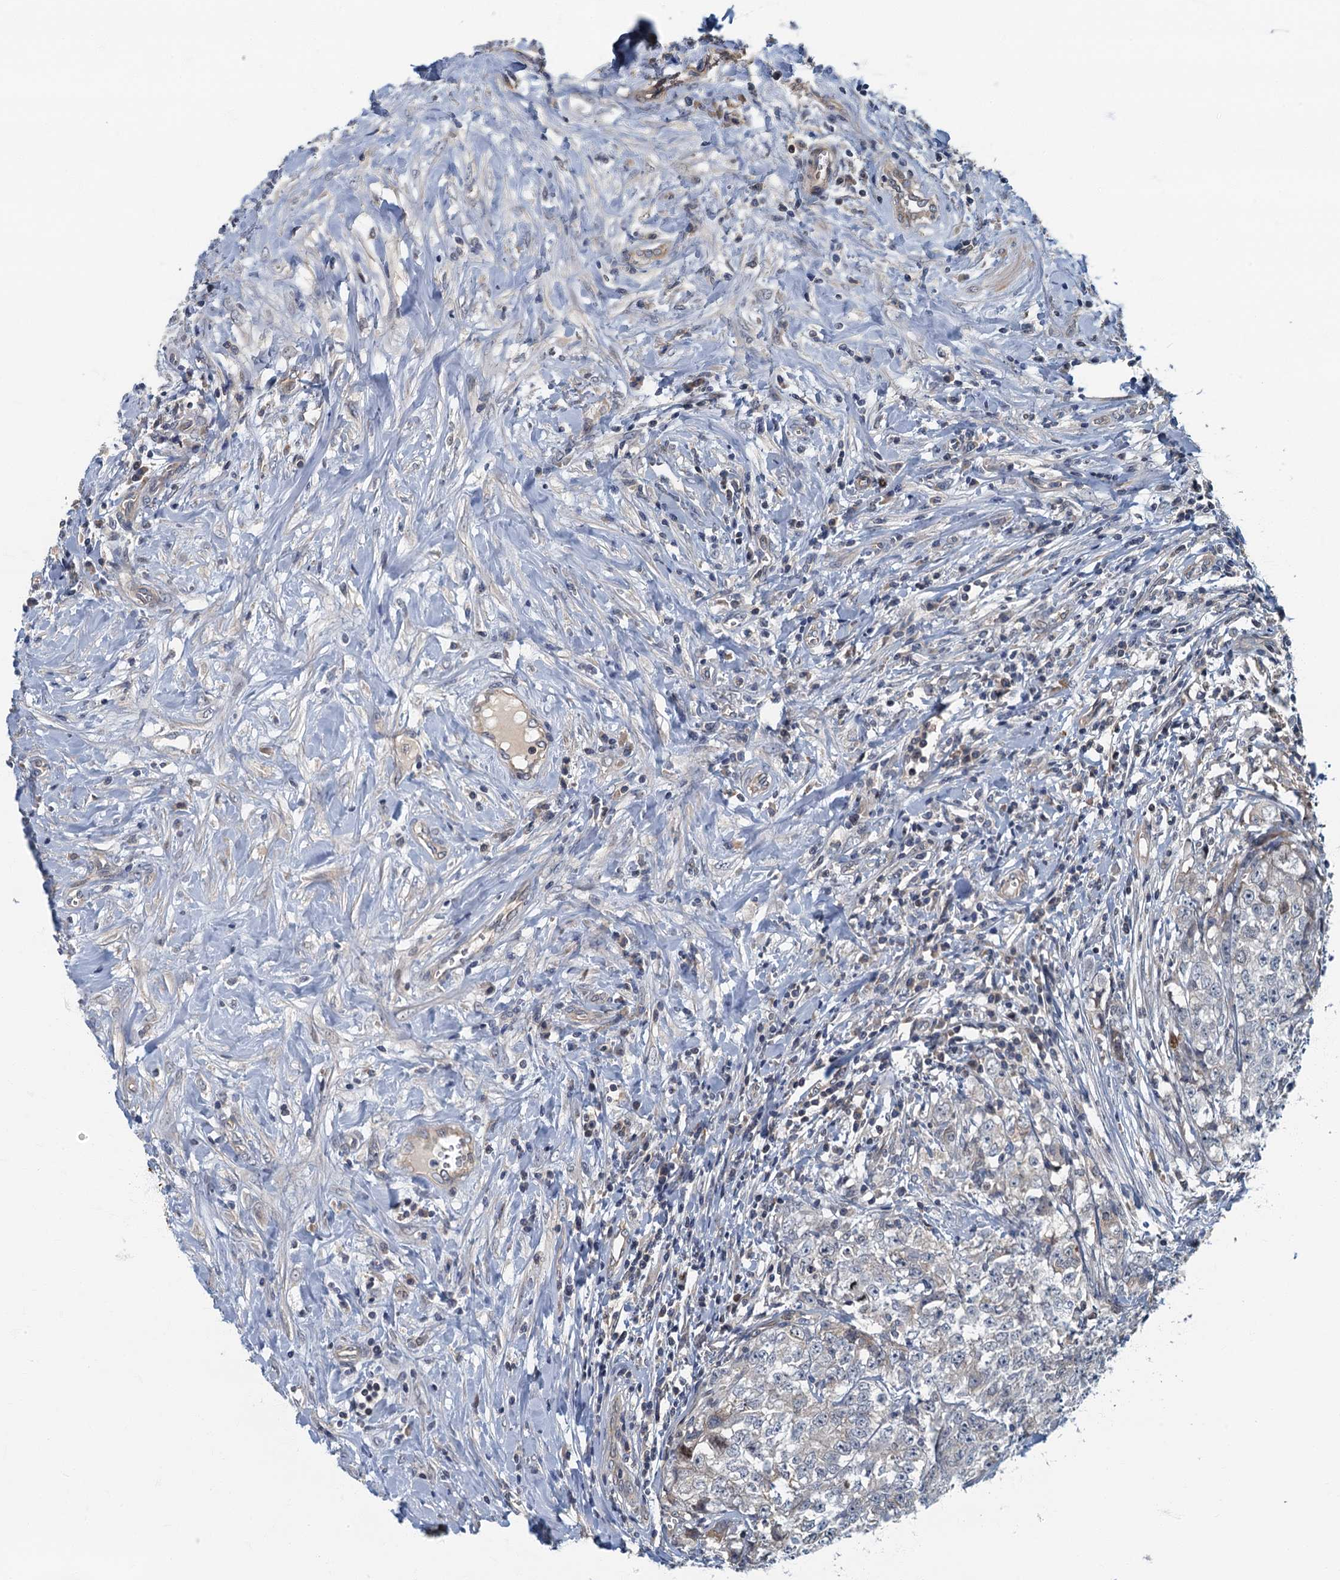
{"staining": {"intensity": "negative", "quantity": "none", "location": "none"}, "tissue": "testis cancer", "cell_type": "Tumor cells", "image_type": "cancer", "snomed": [{"axis": "morphology", "description": "Seminoma, NOS"}, {"axis": "morphology", "description": "Carcinoma, Embryonal, NOS"}, {"axis": "topography", "description": "Testis"}], "caption": "Human seminoma (testis) stained for a protein using immunohistochemistry (IHC) reveals no staining in tumor cells.", "gene": "CKAP2L", "patient": {"sex": "male", "age": 43}}